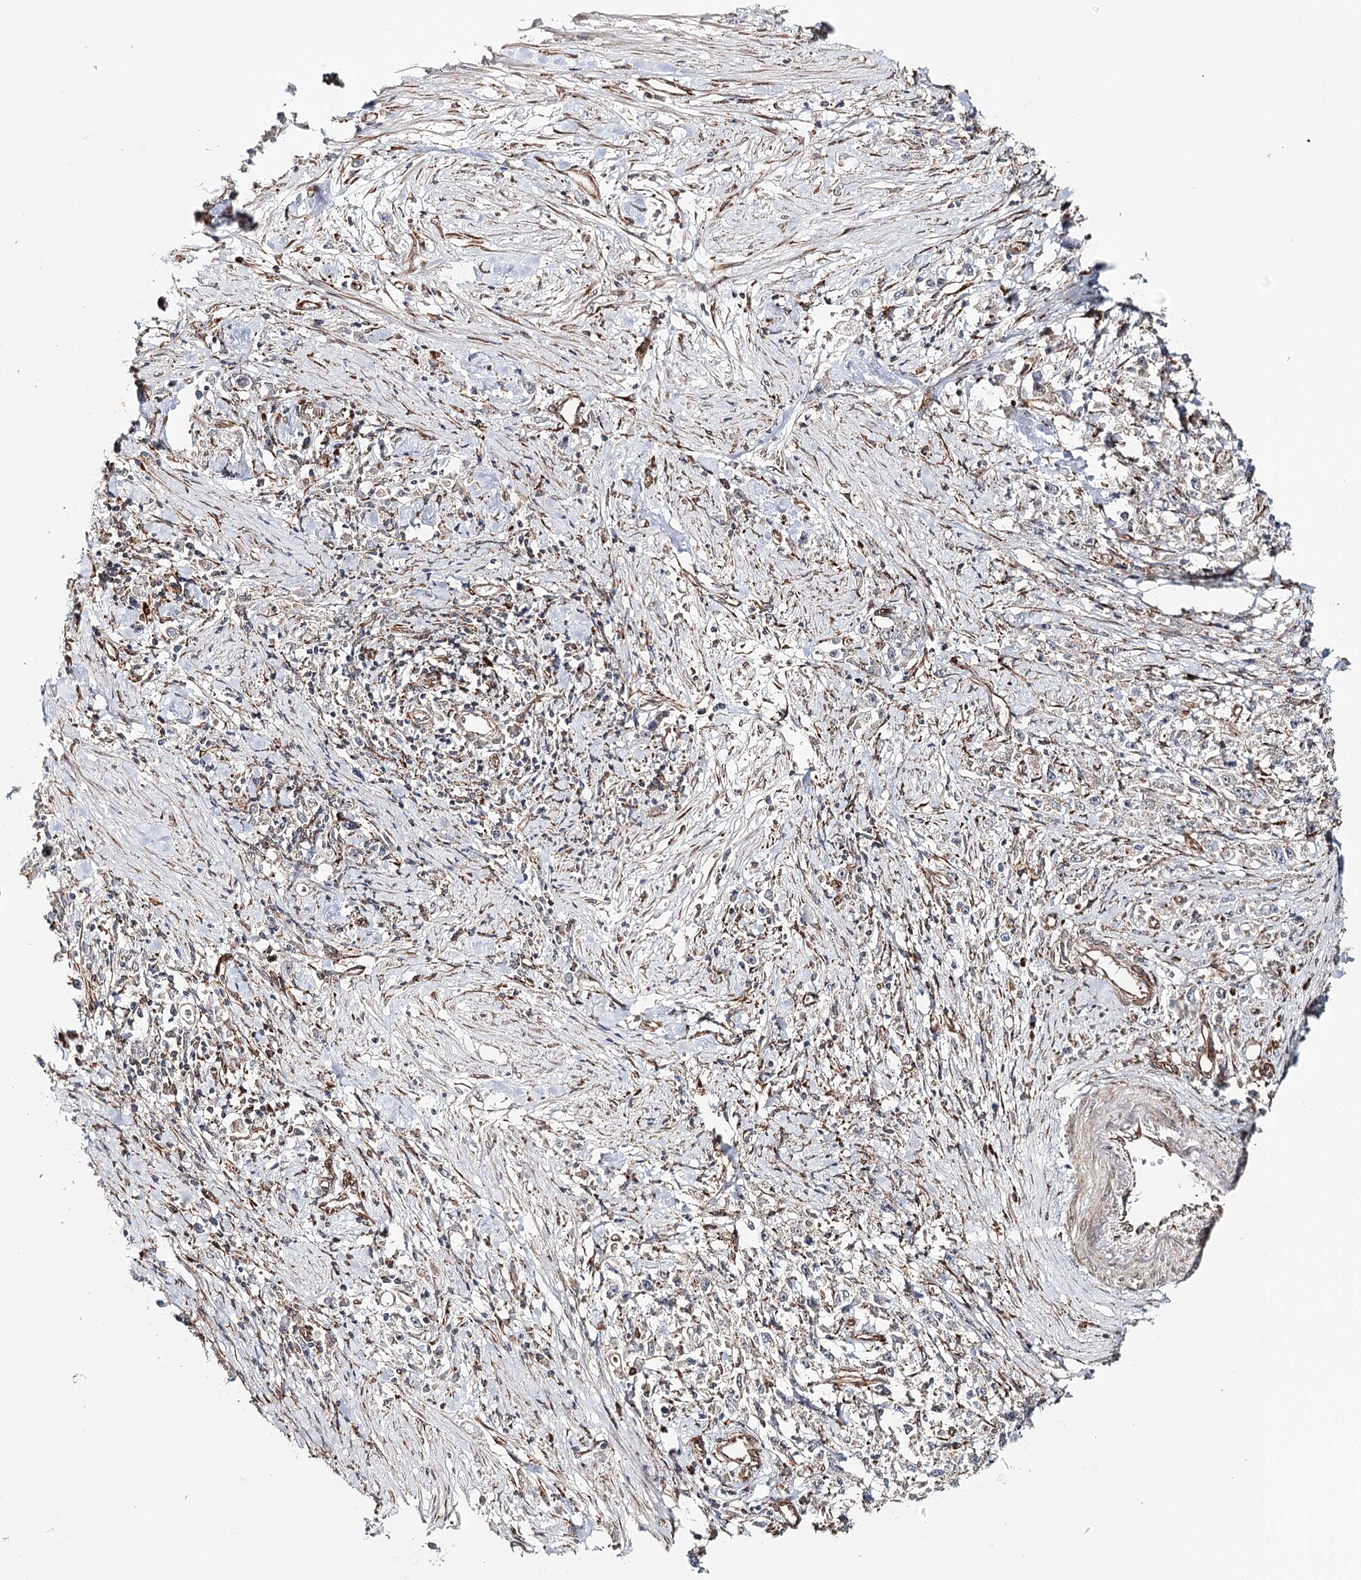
{"staining": {"intensity": "negative", "quantity": "none", "location": "none"}, "tissue": "stomach cancer", "cell_type": "Tumor cells", "image_type": "cancer", "snomed": [{"axis": "morphology", "description": "Adenocarcinoma, NOS"}, {"axis": "topography", "description": "Stomach"}], "caption": "Tumor cells are negative for brown protein staining in stomach cancer.", "gene": "MKNK1", "patient": {"sex": "female", "age": 59}}